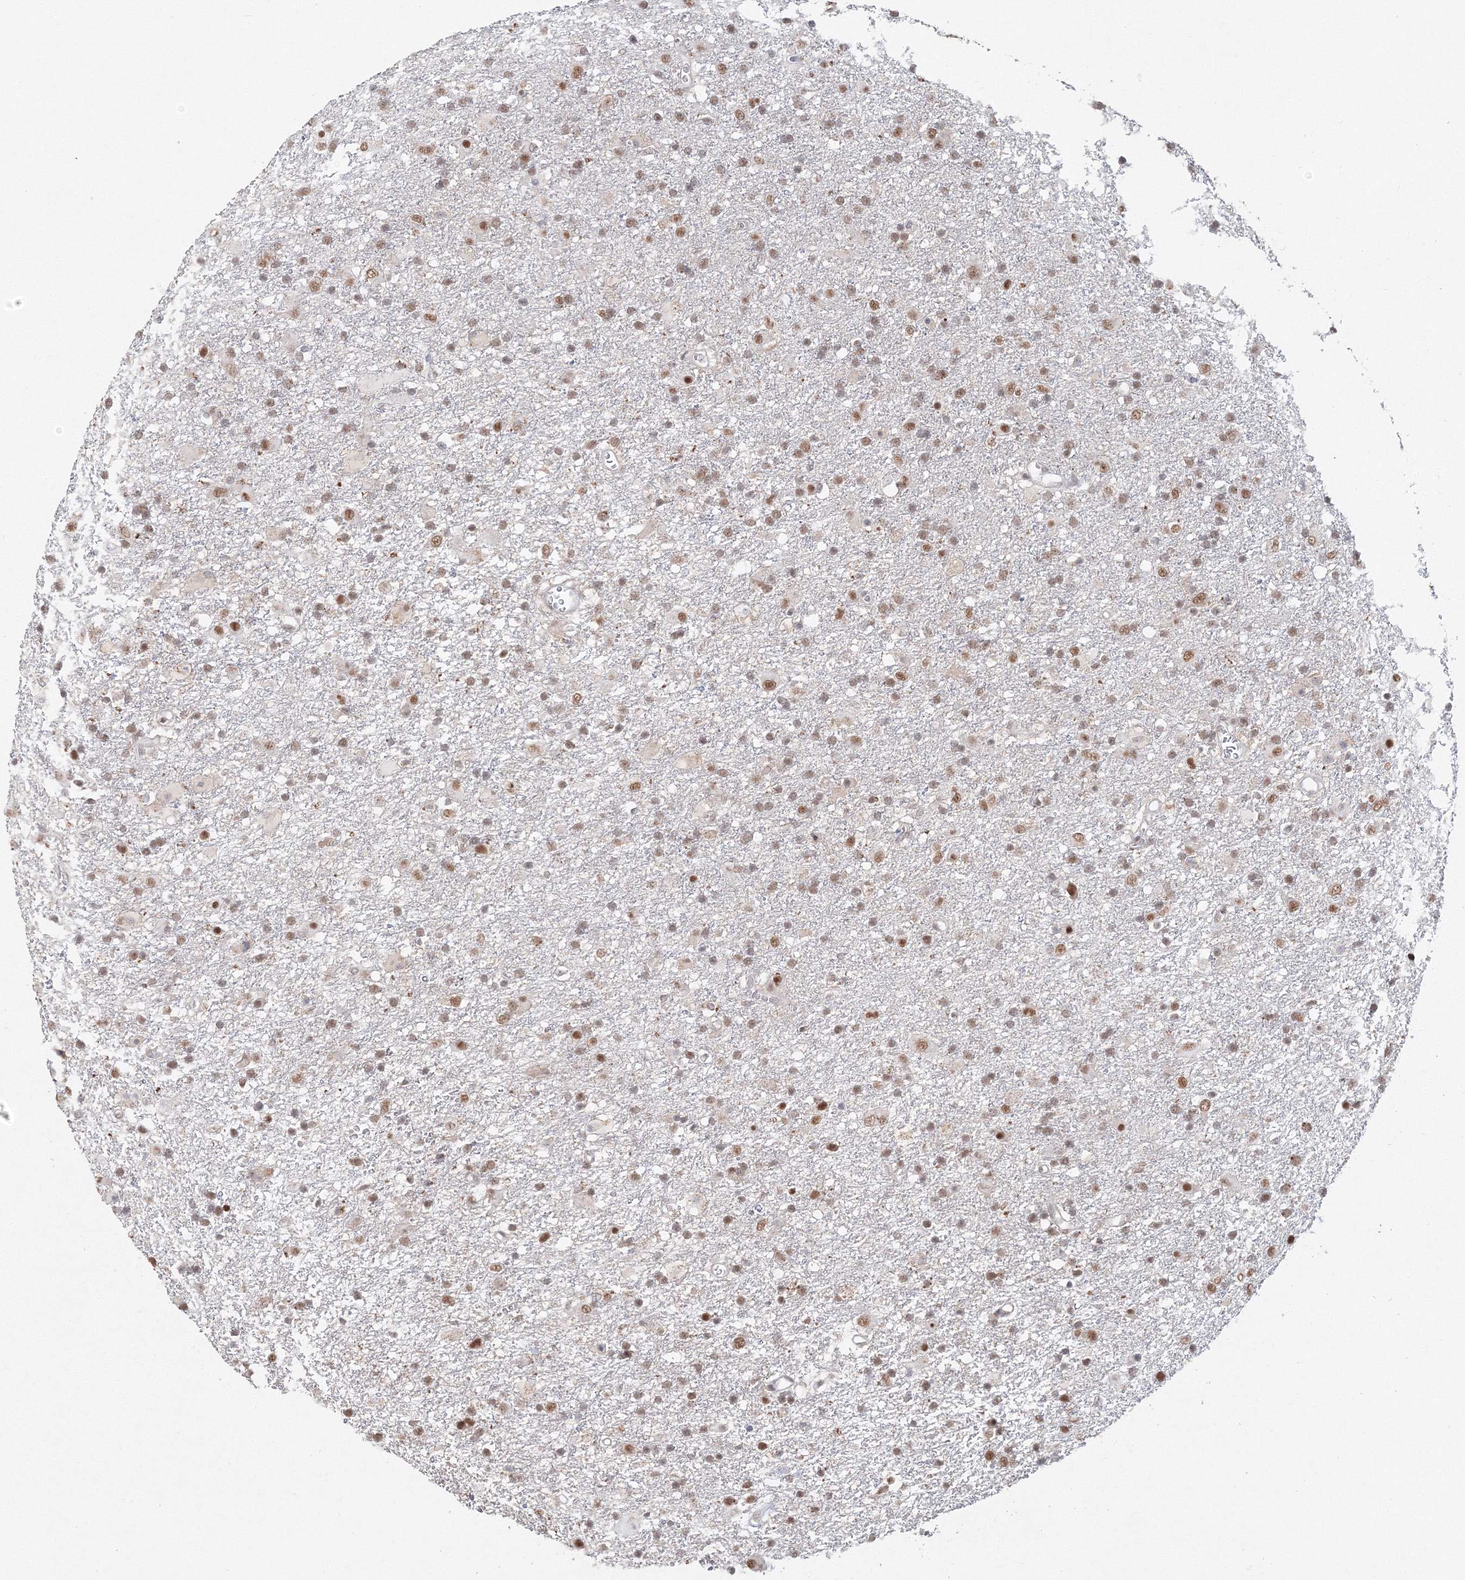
{"staining": {"intensity": "moderate", "quantity": "25%-75%", "location": "nuclear"}, "tissue": "glioma", "cell_type": "Tumor cells", "image_type": "cancer", "snomed": [{"axis": "morphology", "description": "Glioma, malignant, Low grade"}, {"axis": "topography", "description": "Brain"}], "caption": "Protein expression analysis of low-grade glioma (malignant) shows moderate nuclear expression in approximately 25%-75% of tumor cells.", "gene": "IWS1", "patient": {"sex": "male", "age": 65}}